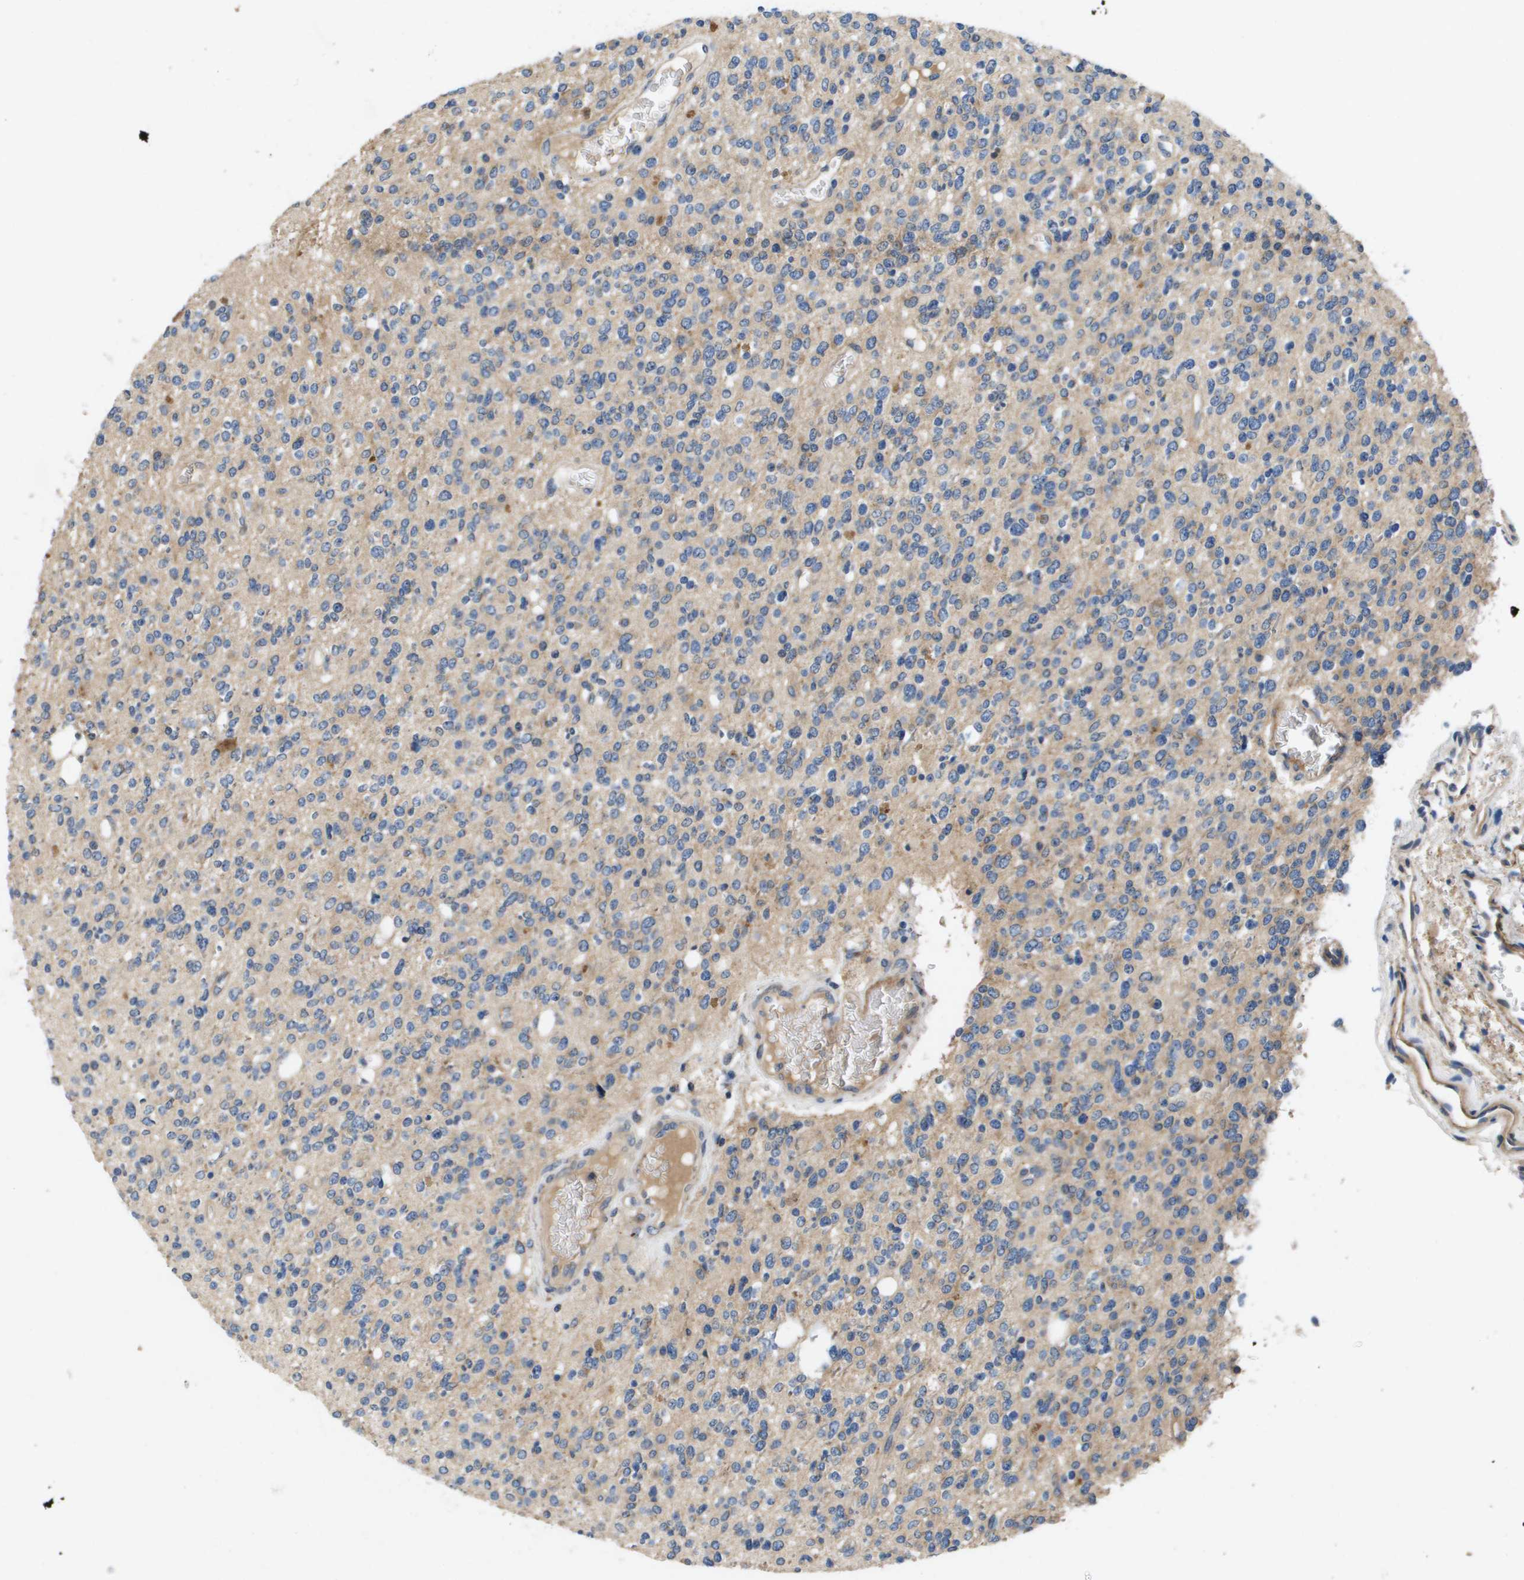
{"staining": {"intensity": "weak", "quantity": "25%-75%", "location": "cytoplasmic/membranous"}, "tissue": "glioma", "cell_type": "Tumor cells", "image_type": "cancer", "snomed": [{"axis": "morphology", "description": "Glioma, malignant, High grade"}, {"axis": "topography", "description": "Brain"}], "caption": "Immunohistochemistry (IHC) of glioma exhibits low levels of weak cytoplasmic/membranous staining in about 25%-75% of tumor cells.", "gene": "ENTPD2", "patient": {"sex": "male", "age": 34}}